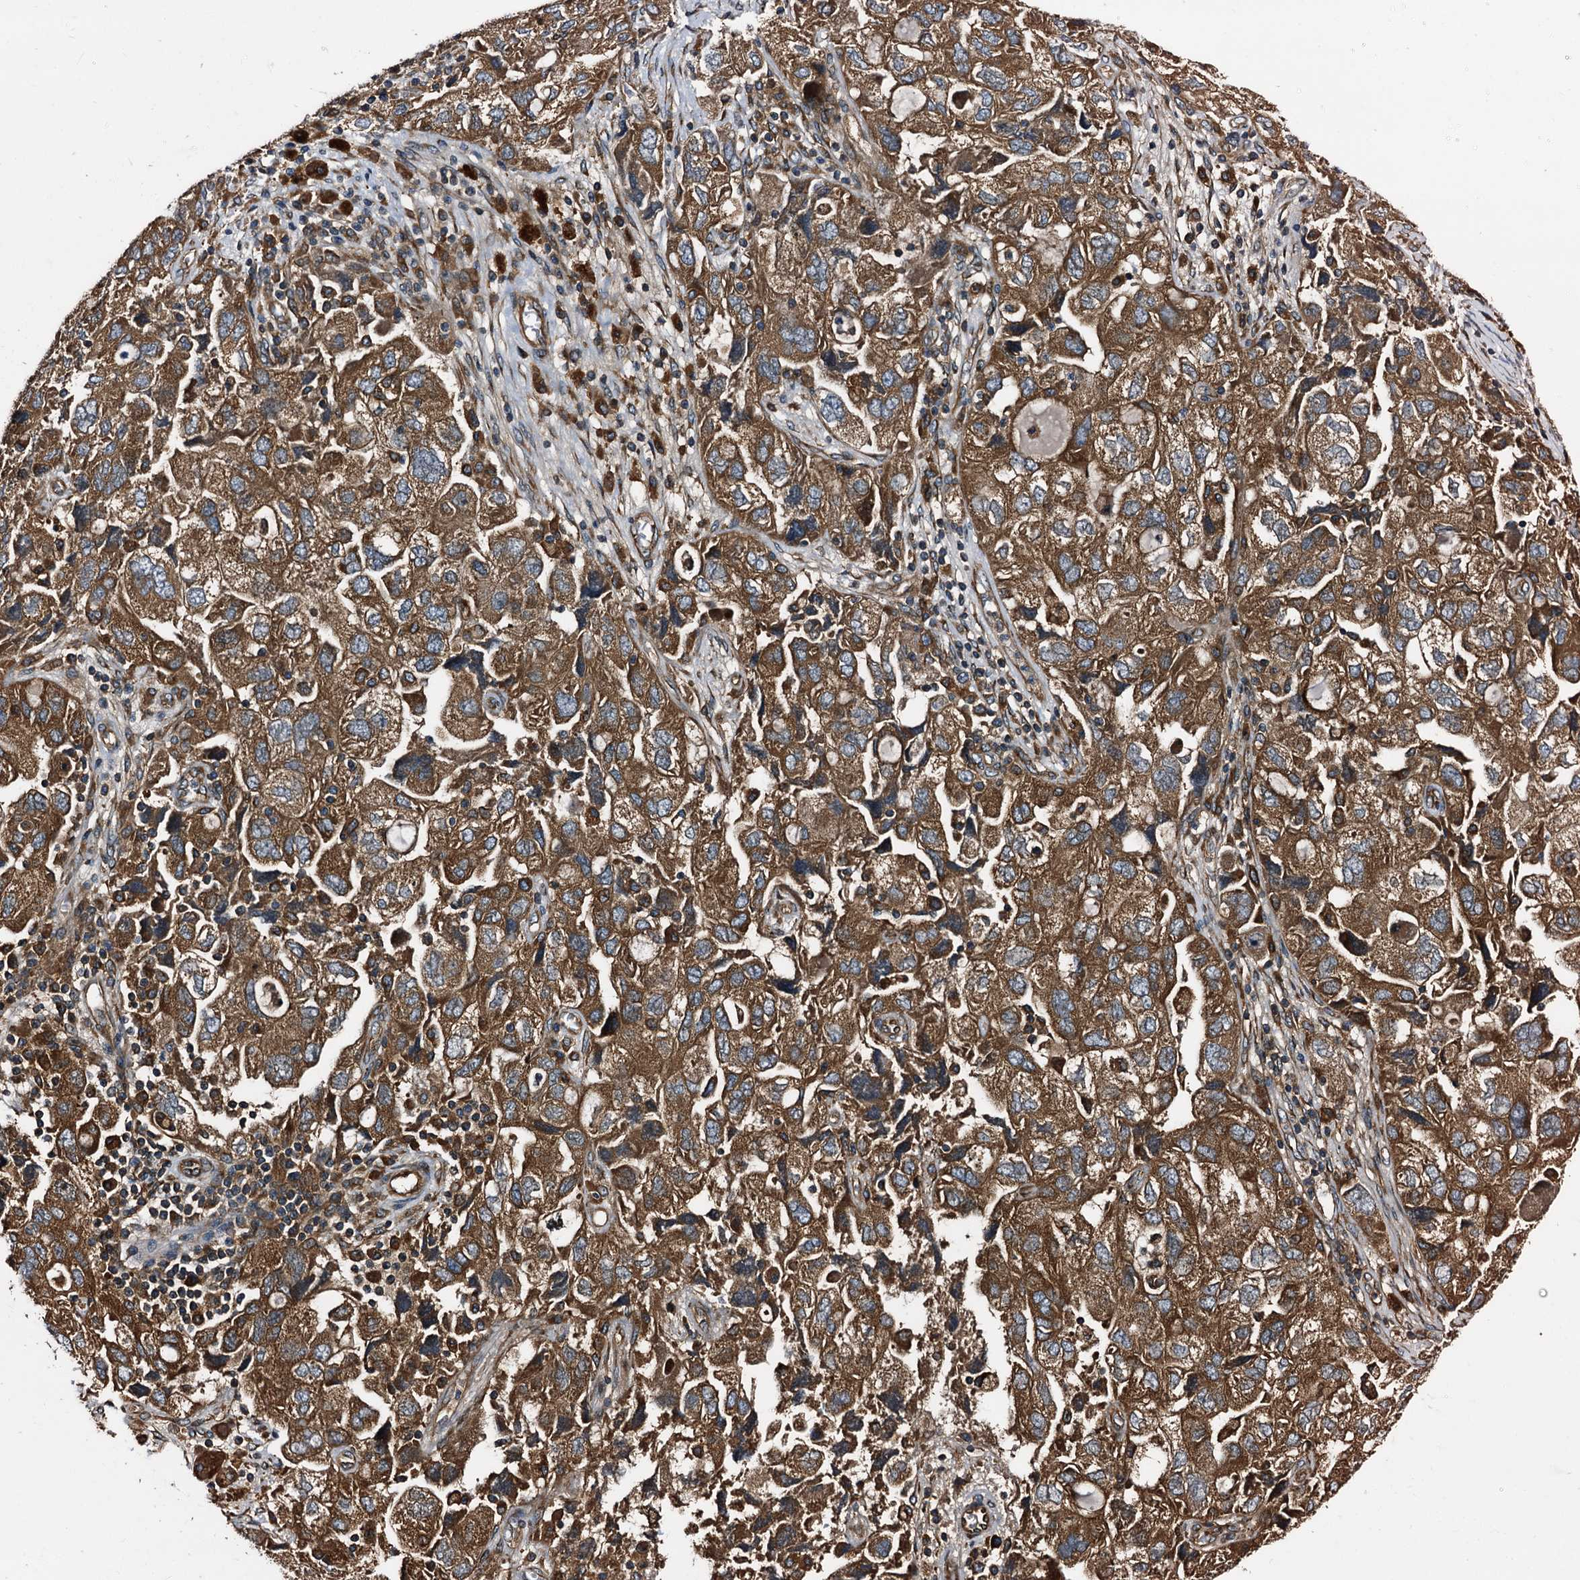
{"staining": {"intensity": "strong", "quantity": ">75%", "location": "cytoplasmic/membranous"}, "tissue": "ovarian cancer", "cell_type": "Tumor cells", "image_type": "cancer", "snomed": [{"axis": "morphology", "description": "Carcinoma, NOS"}, {"axis": "morphology", "description": "Cystadenocarcinoma, serous, NOS"}, {"axis": "topography", "description": "Ovary"}], "caption": "IHC (DAB (3,3'-diaminobenzidine)) staining of human ovarian serous cystadenocarcinoma exhibits strong cytoplasmic/membranous protein positivity in approximately >75% of tumor cells.", "gene": "PEX5", "patient": {"sex": "female", "age": 69}}